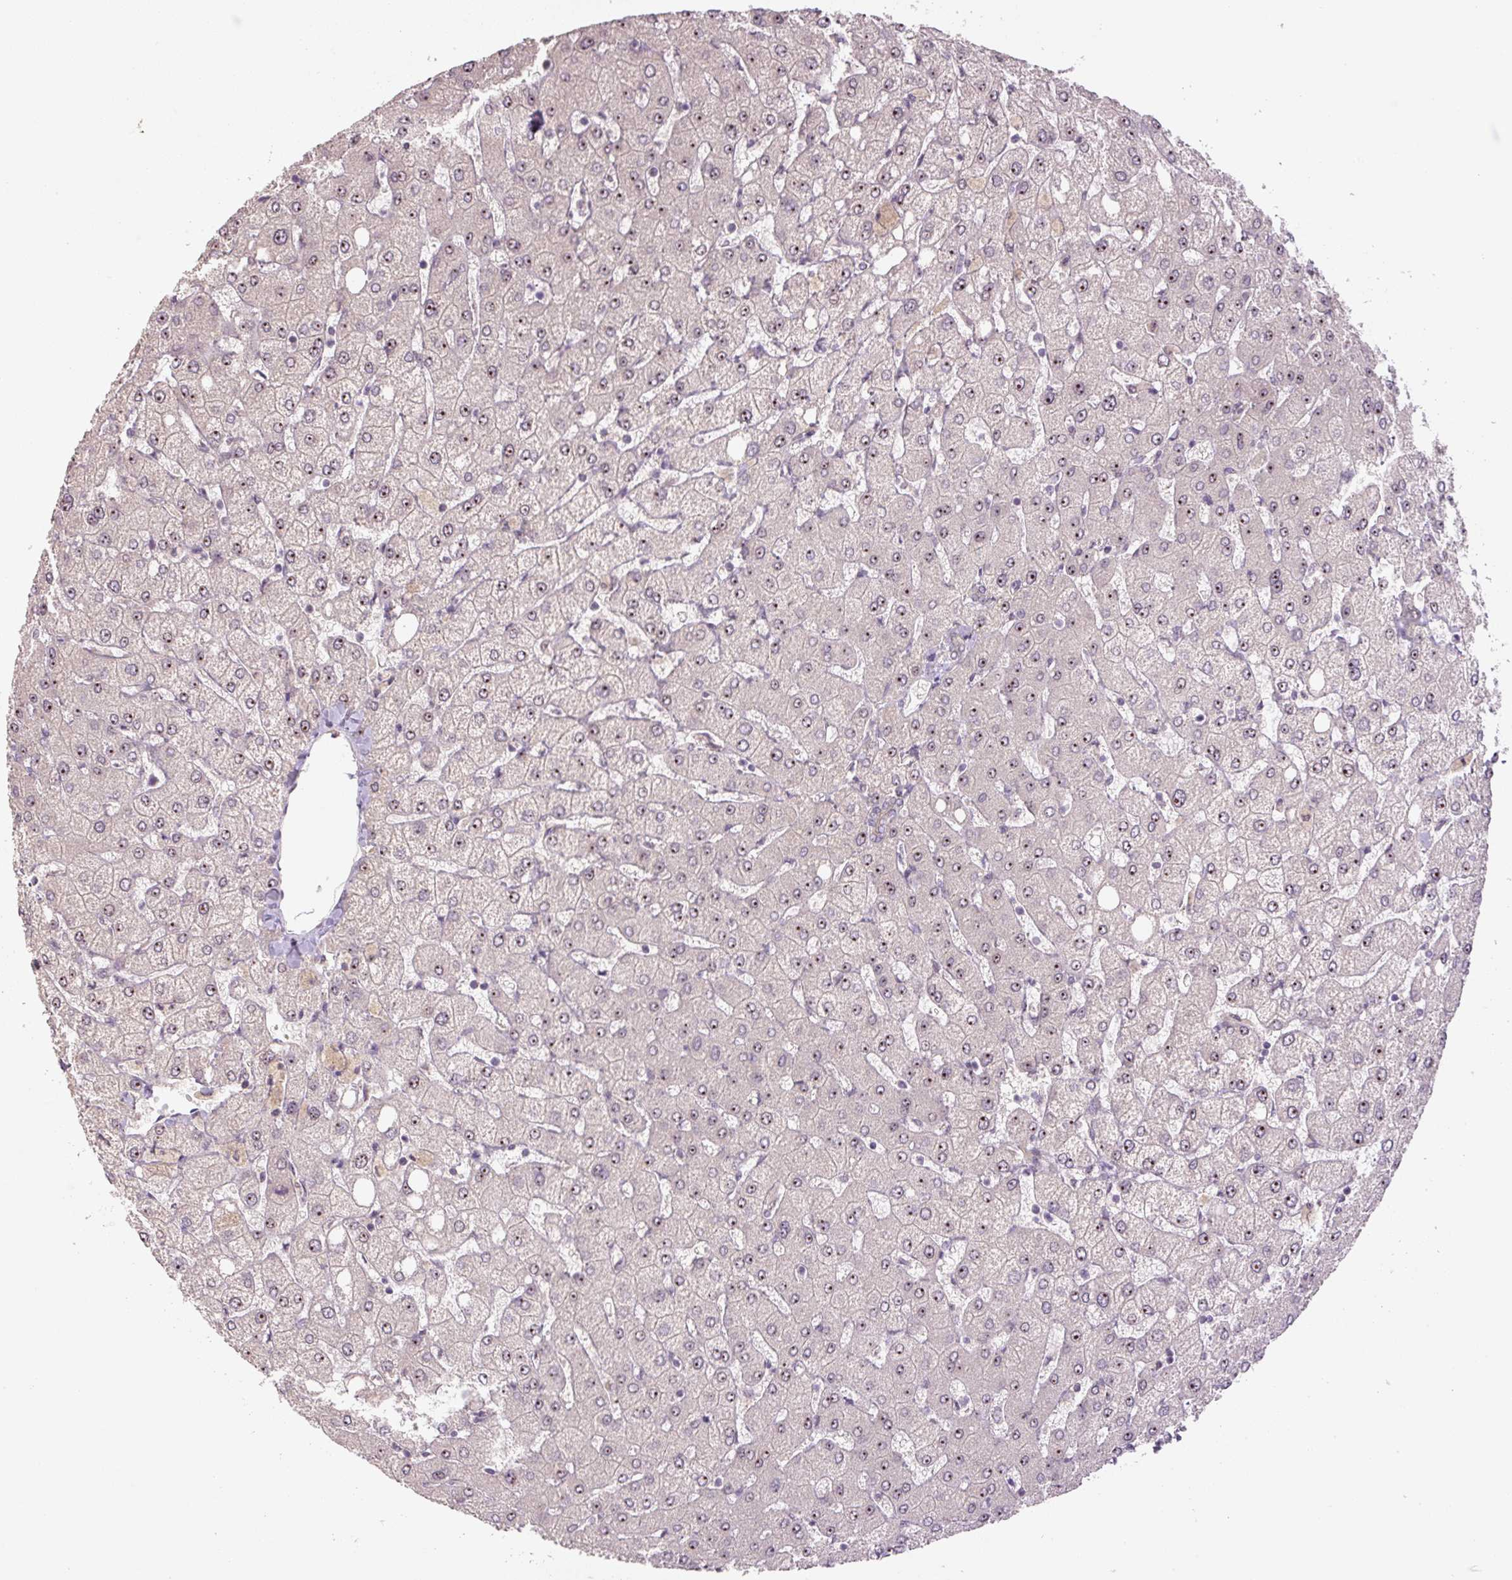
{"staining": {"intensity": "negative", "quantity": "none", "location": "none"}, "tissue": "liver", "cell_type": "Cholangiocytes", "image_type": "normal", "snomed": [{"axis": "morphology", "description": "Normal tissue, NOS"}, {"axis": "topography", "description": "Liver"}], "caption": "Cholangiocytes show no significant positivity in unremarkable liver. (IHC, brightfield microscopy, high magnification).", "gene": "TMEM151B", "patient": {"sex": "female", "age": 54}}